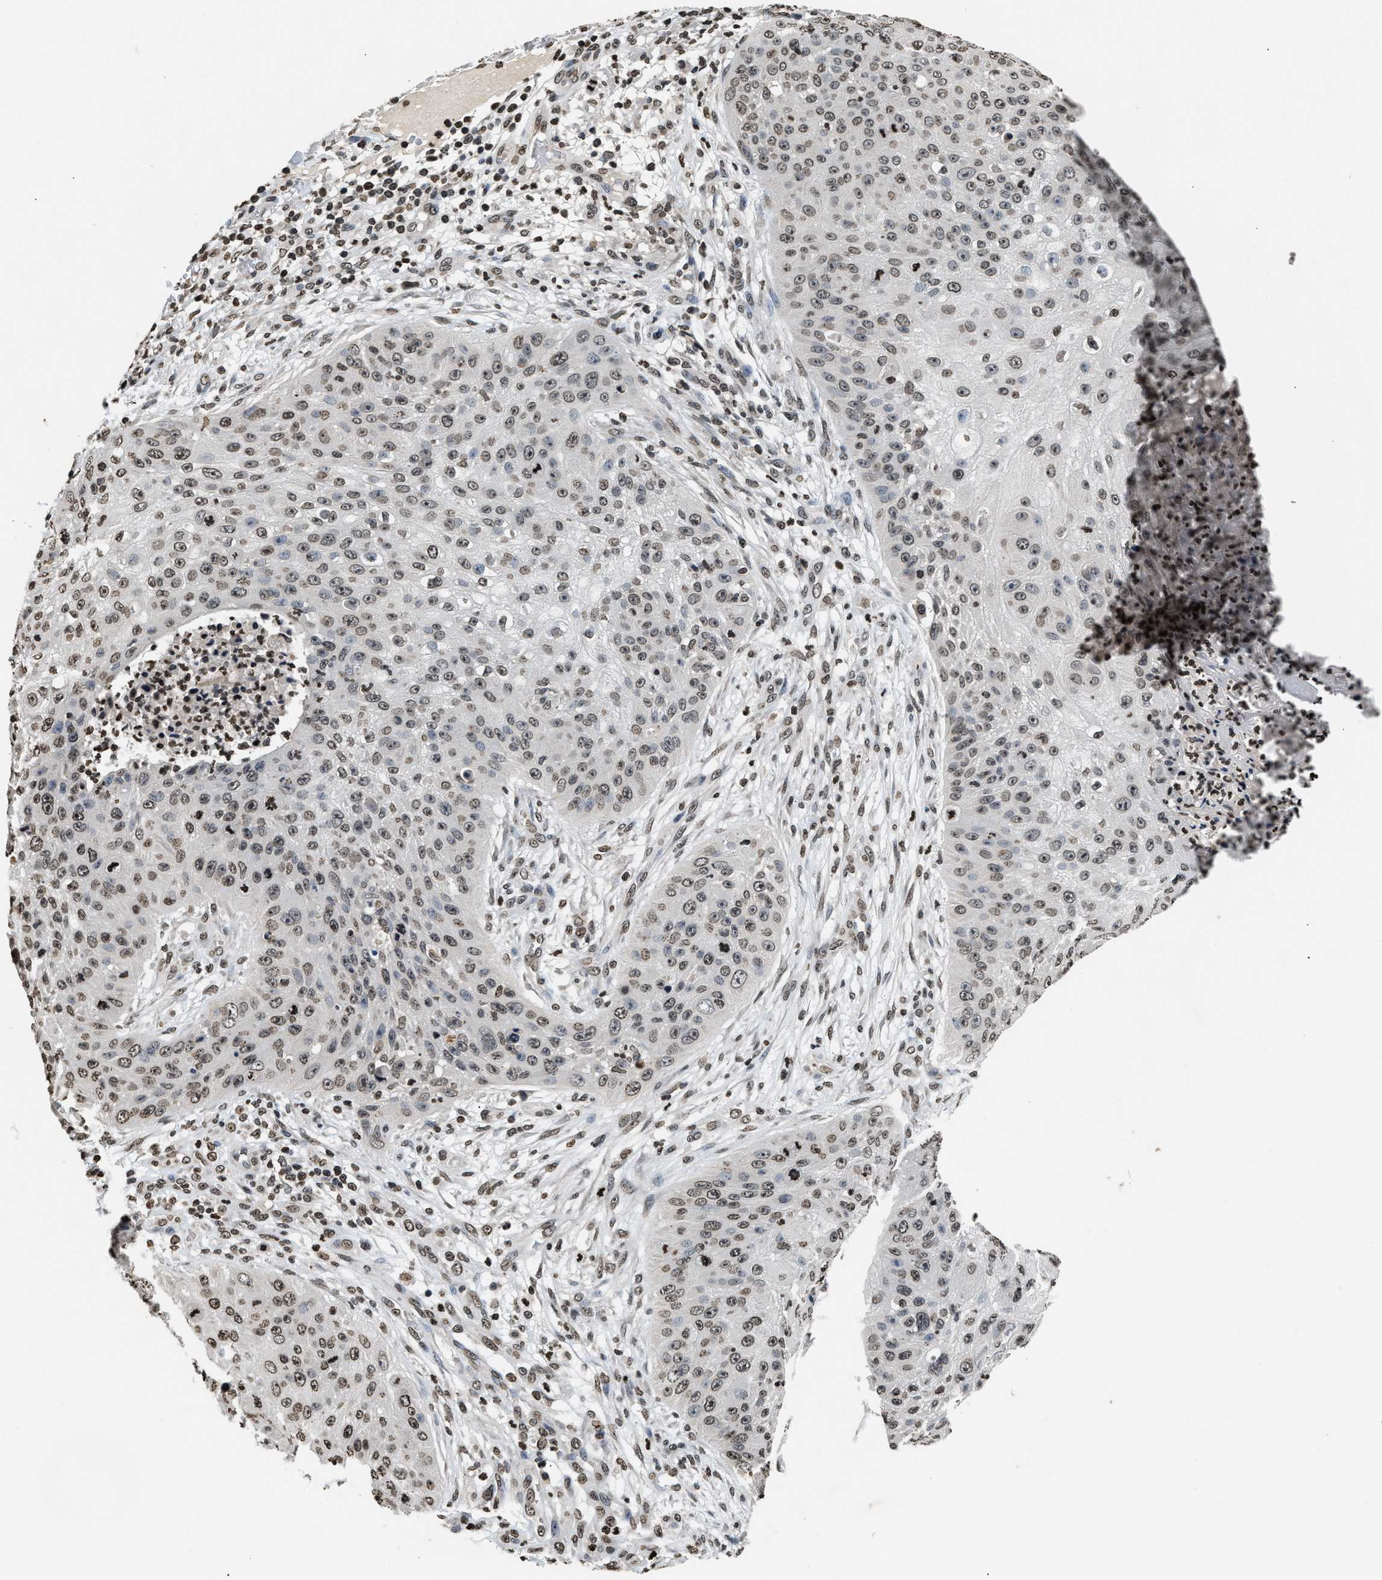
{"staining": {"intensity": "weak", "quantity": ">75%", "location": "nuclear"}, "tissue": "skin cancer", "cell_type": "Tumor cells", "image_type": "cancer", "snomed": [{"axis": "morphology", "description": "Squamous cell carcinoma, NOS"}, {"axis": "topography", "description": "Skin"}], "caption": "Approximately >75% of tumor cells in skin cancer (squamous cell carcinoma) reveal weak nuclear protein positivity as visualized by brown immunohistochemical staining.", "gene": "DNASE1L3", "patient": {"sex": "female", "age": 80}}